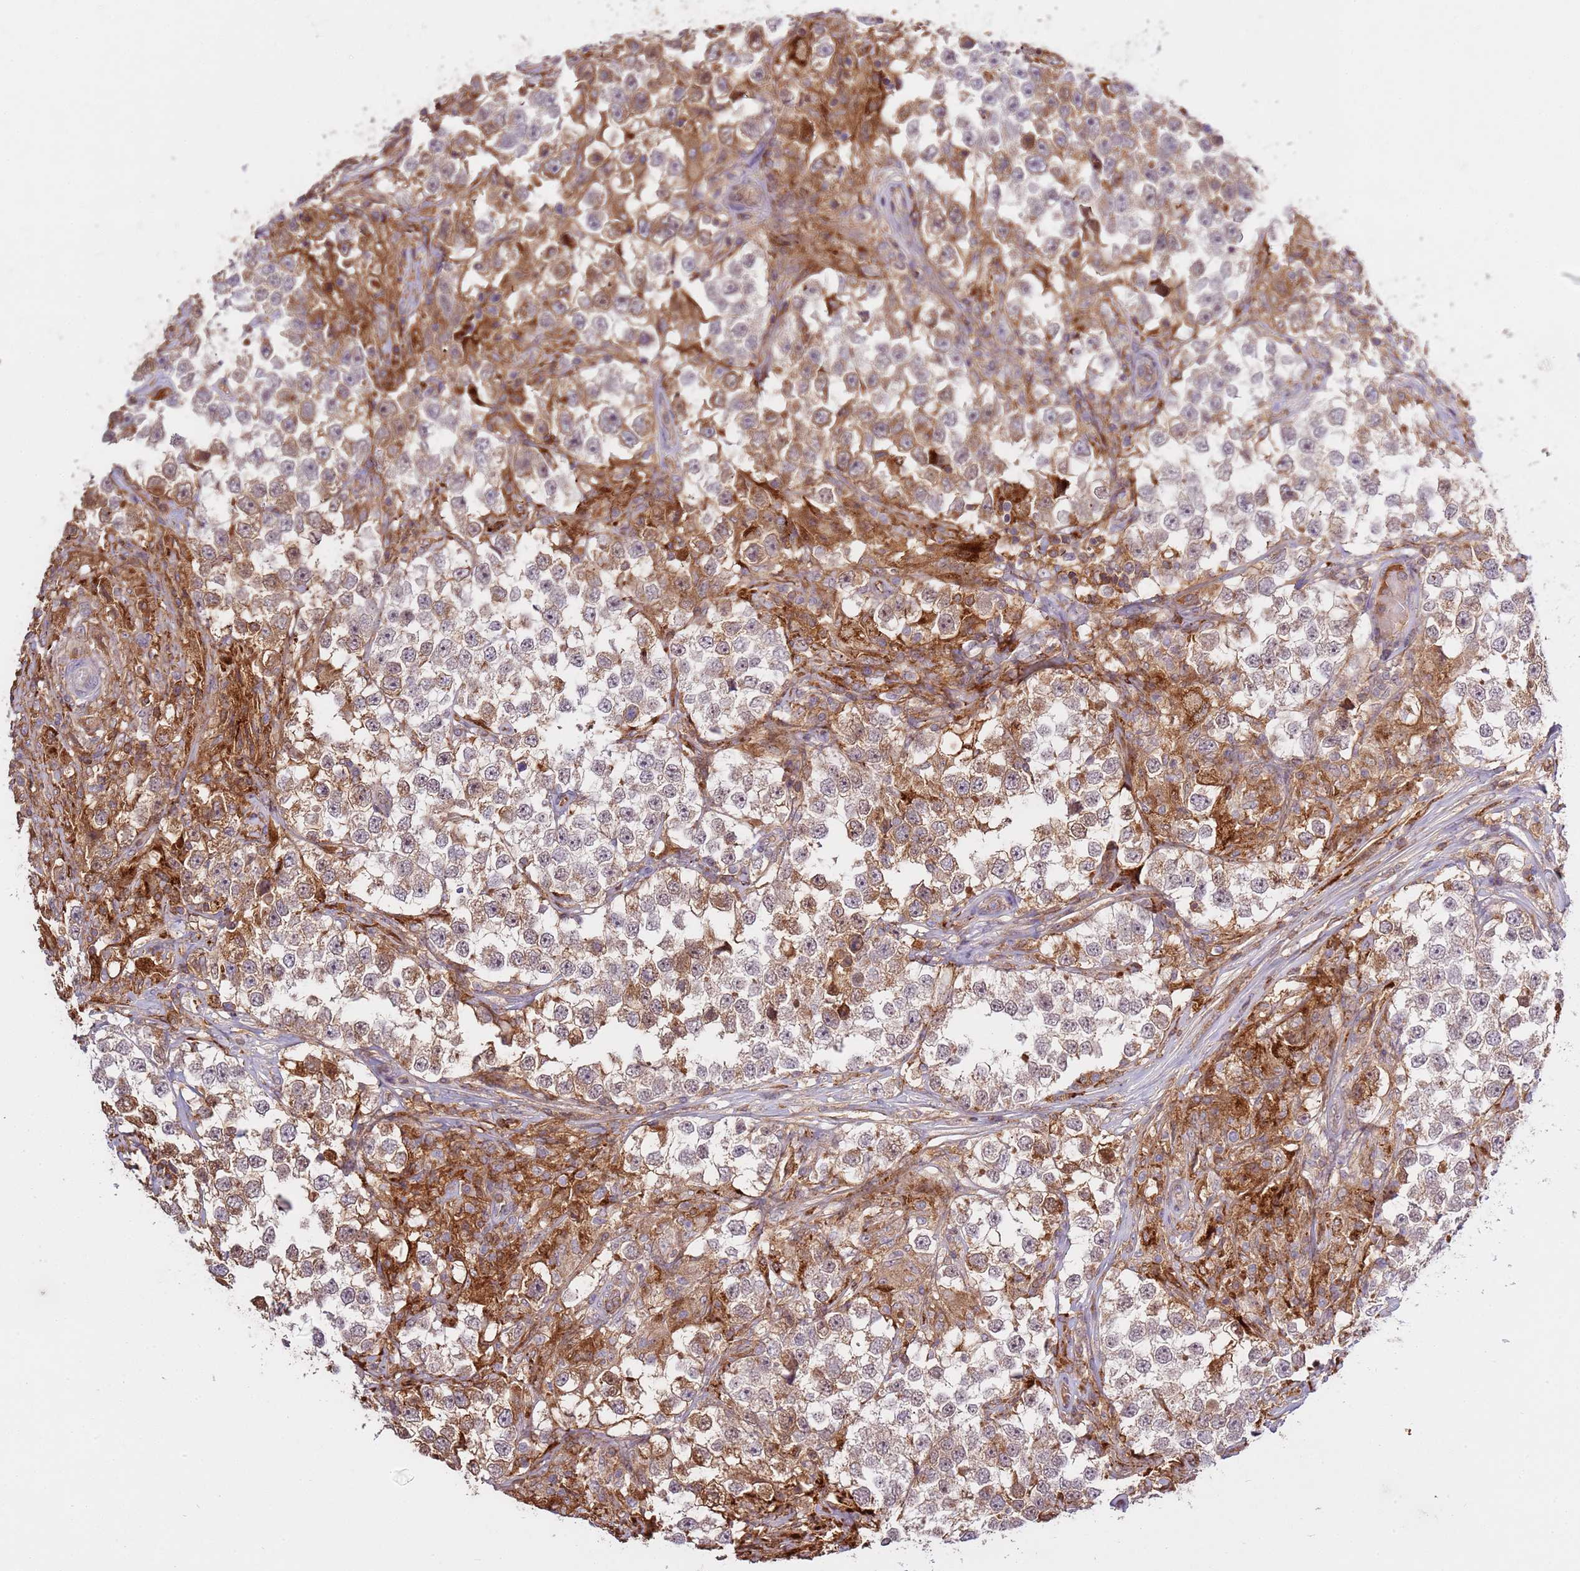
{"staining": {"intensity": "moderate", "quantity": "25%-75%", "location": "cytoplasmic/membranous,nuclear"}, "tissue": "testis cancer", "cell_type": "Tumor cells", "image_type": "cancer", "snomed": [{"axis": "morphology", "description": "Seminoma, NOS"}, {"axis": "topography", "description": "Testis"}], "caption": "DAB immunohistochemical staining of testis cancer demonstrates moderate cytoplasmic/membranous and nuclear protein positivity in about 25%-75% of tumor cells.", "gene": "ZNF624", "patient": {"sex": "male", "age": 46}}